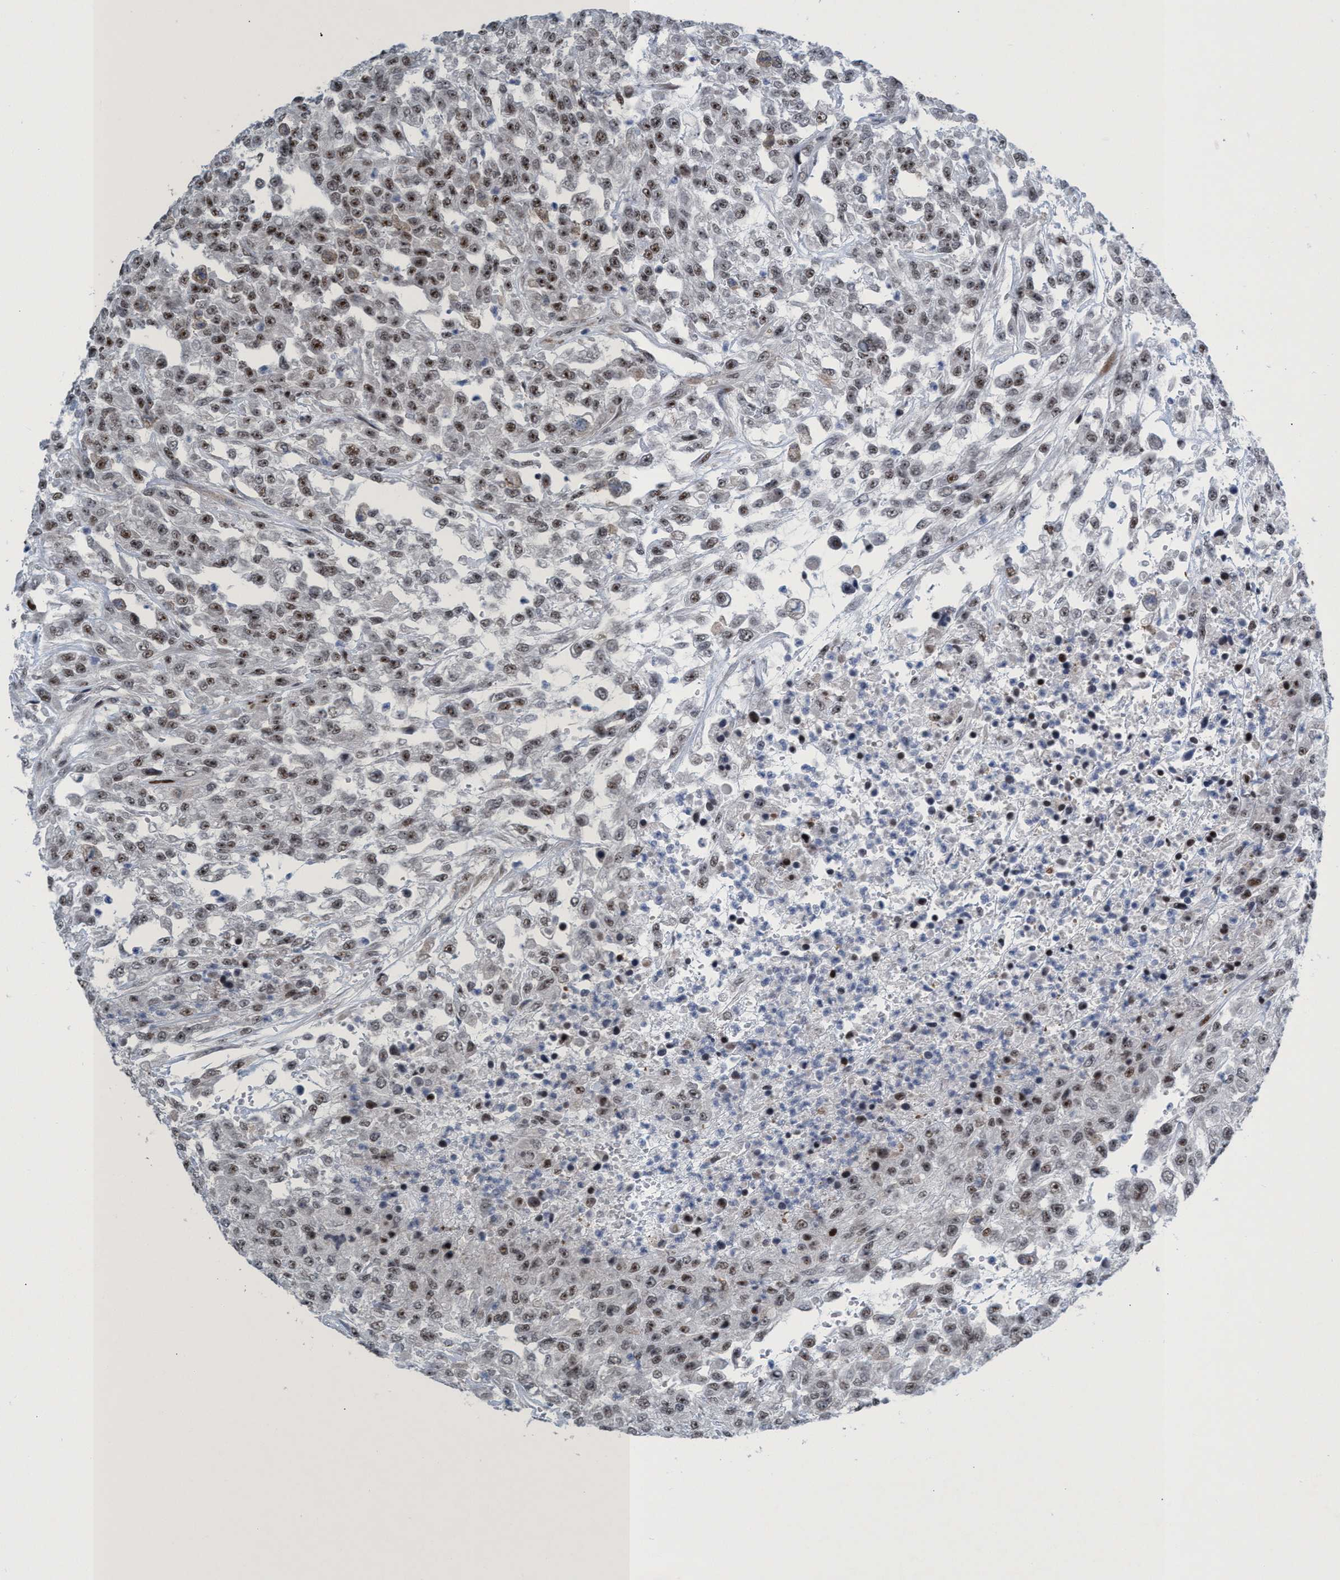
{"staining": {"intensity": "moderate", "quantity": ">75%", "location": "nuclear"}, "tissue": "urothelial cancer", "cell_type": "Tumor cells", "image_type": "cancer", "snomed": [{"axis": "morphology", "description": "Urothelial carcinoma, High grade"}, {"axis": "topography", "description": "Urinary bladder"}], "caption": "Immunohistochemical staining of human urothelial carcinoma (high-grade) demonstrates medium levels of moderate nuclear staining in about >75% of tumor cells. The staining was performed using DAB to visualize the protein expression in brown, while the nuclei were stained in blue with hematoxylin (Magnification: 20x).", "gene": "CWC27", "patient": {"sex": "male", "age": 46}}